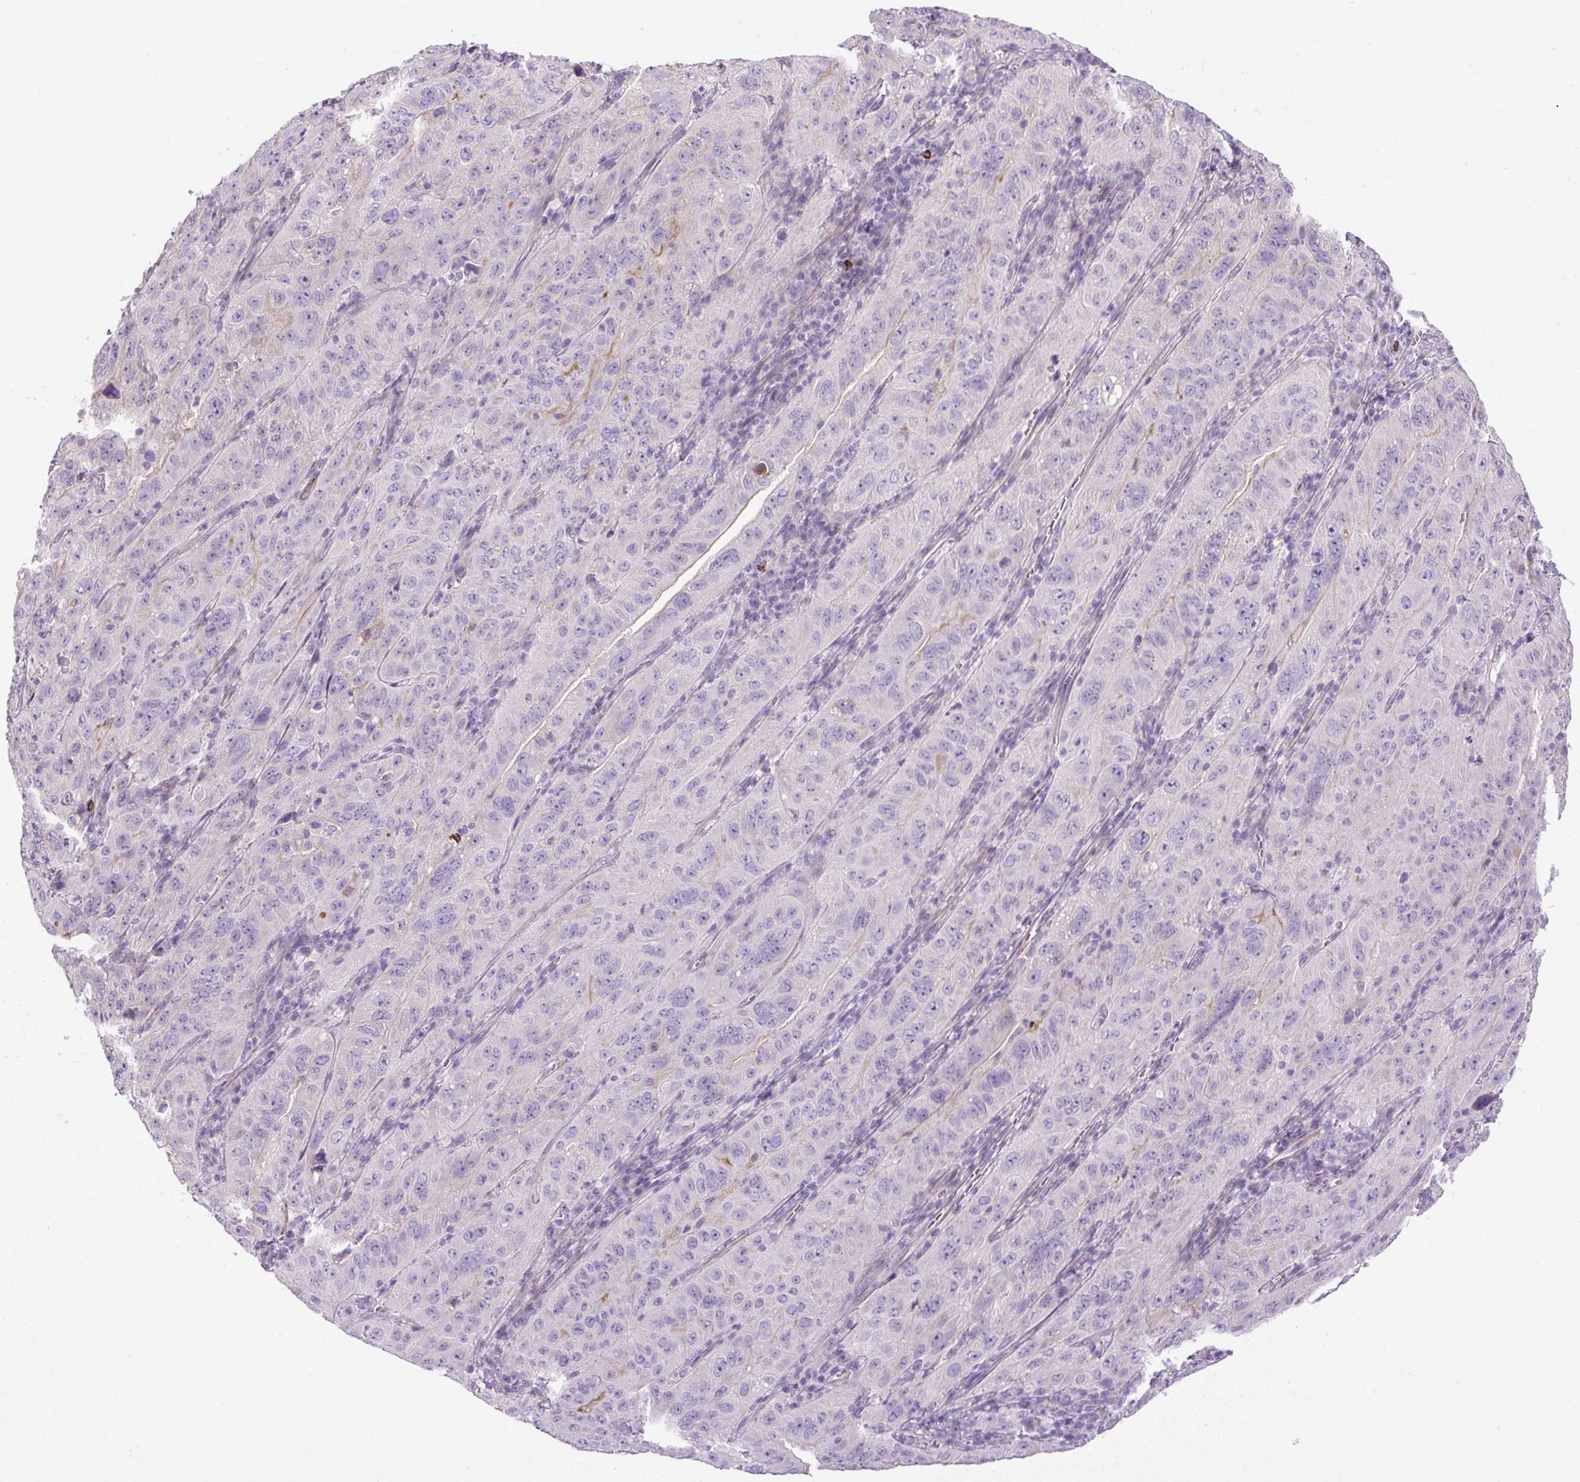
{"staining": {"intensity": "negative", "quantity": "none", "location": "none"}, "tissue": "pancreatic cancer", "cell_type": "Tumor cells", "image_type": "cancer", "snomed": [{"axis": "morphology", "description": "Adenocarcinoma, NOS"}, {"axis": "topography", "description": "Pancreas"}], "caption": "High power microscopy micrograph of an IHC image of adenocarcinoma (pancreatic), revealing no significant expression in tumor cells.", "gene": "VWA7", "patient": {"sex": "male", "age": 63}}